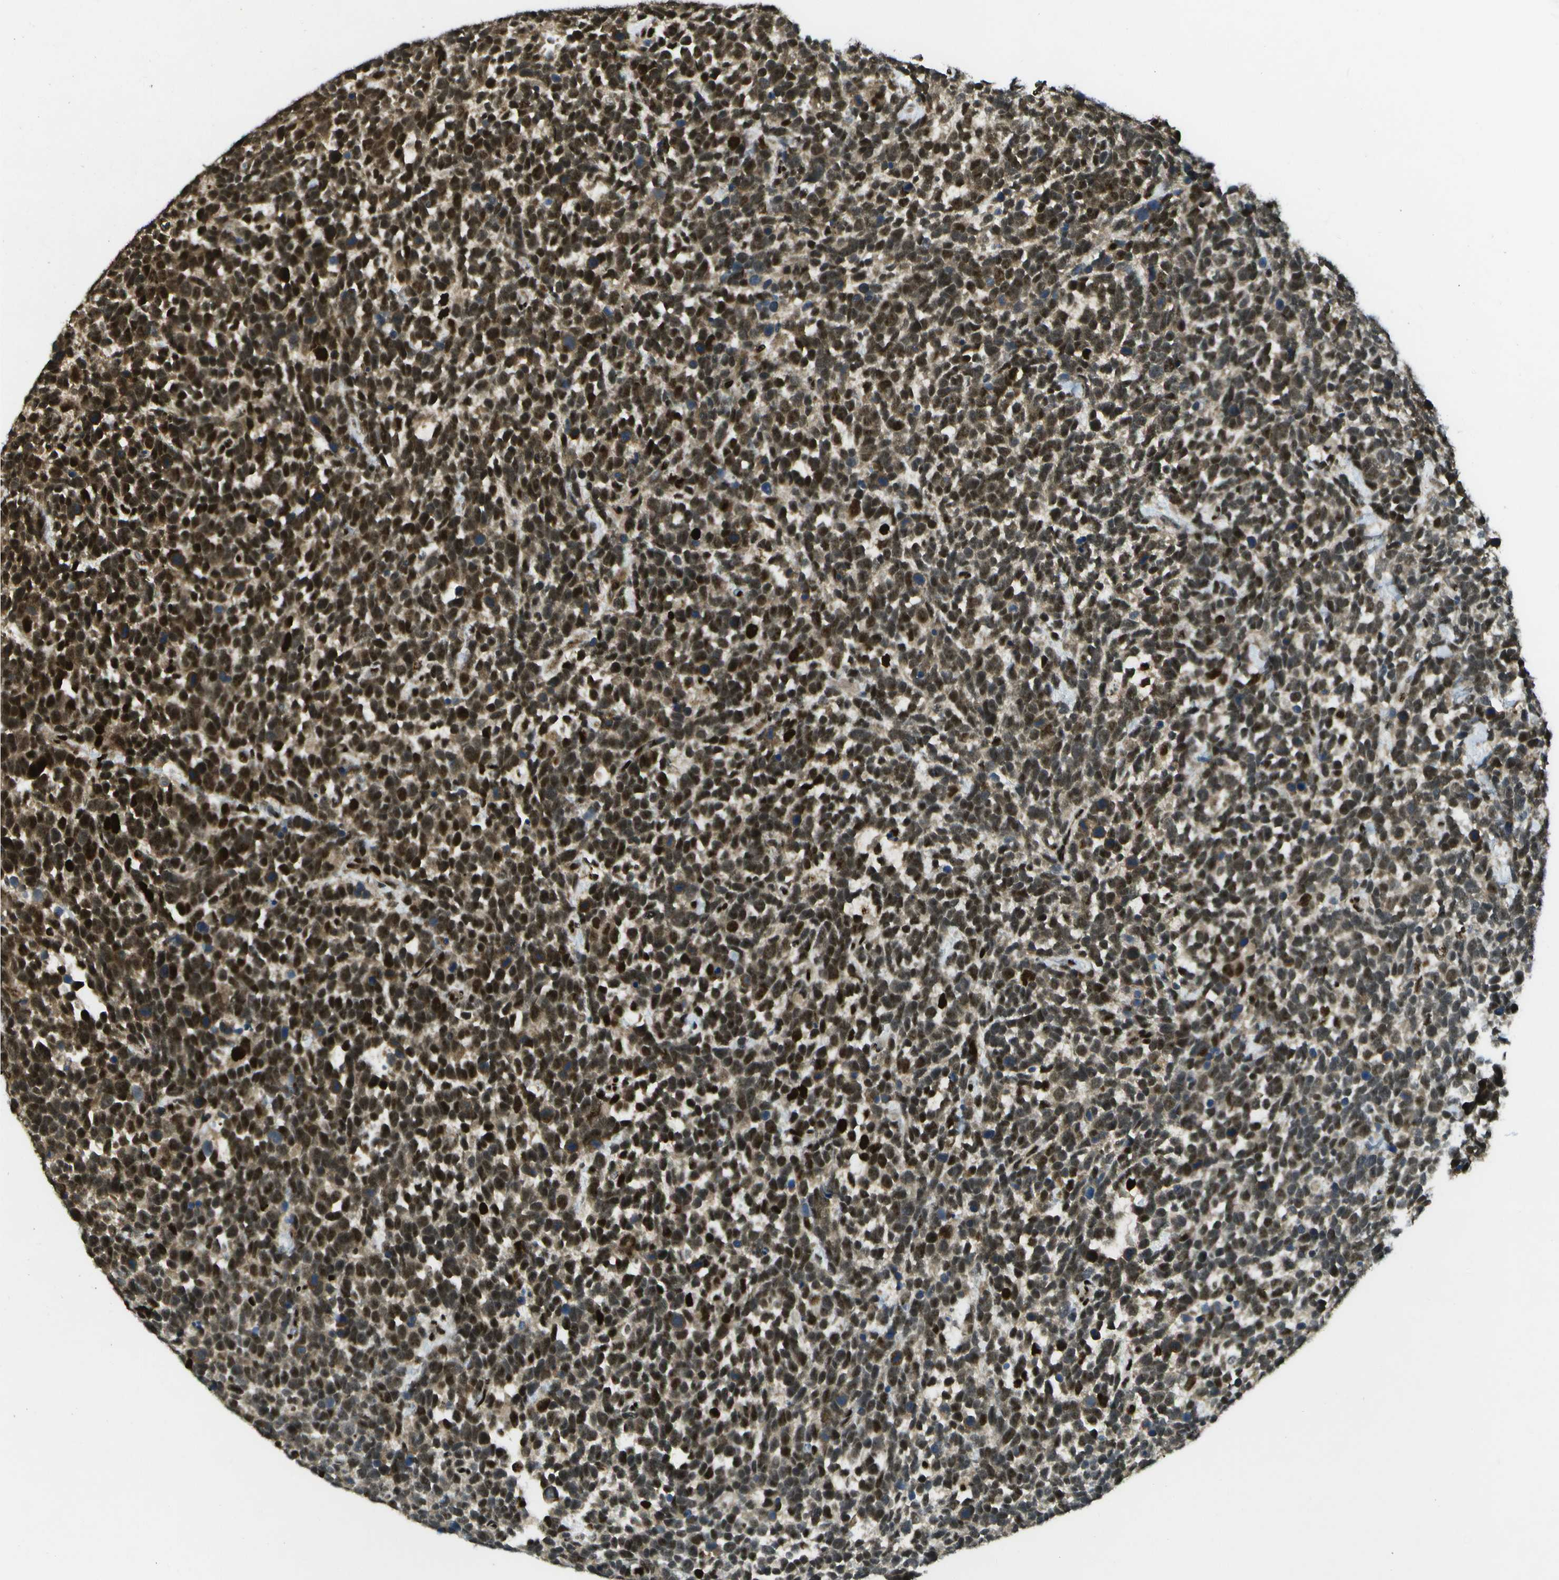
{"staining": {"intensity": "strong", "quantity": ">75%", "location": "cytoplasmic/membranous,nuclear"}, "tissue": "urothelial cancer", "cell_type": "Tumor cells", "image_type": "cancer", "snomed": [{"axis": "morphology", "description": "Urothelial carcinoma, High grade"}, {"axis": "topography", "description": "Urinary bladder"}], "caption": "A high-resolution histopathology image shows immunohistochemistry (IHC) staining of urothelial cancer, which demonstrates strong cytoplasmic/membranous and nuclear expression in about >75% of tumor cells.", "gene": "GANC", "patient": {"sex": "female", "age": 82}}